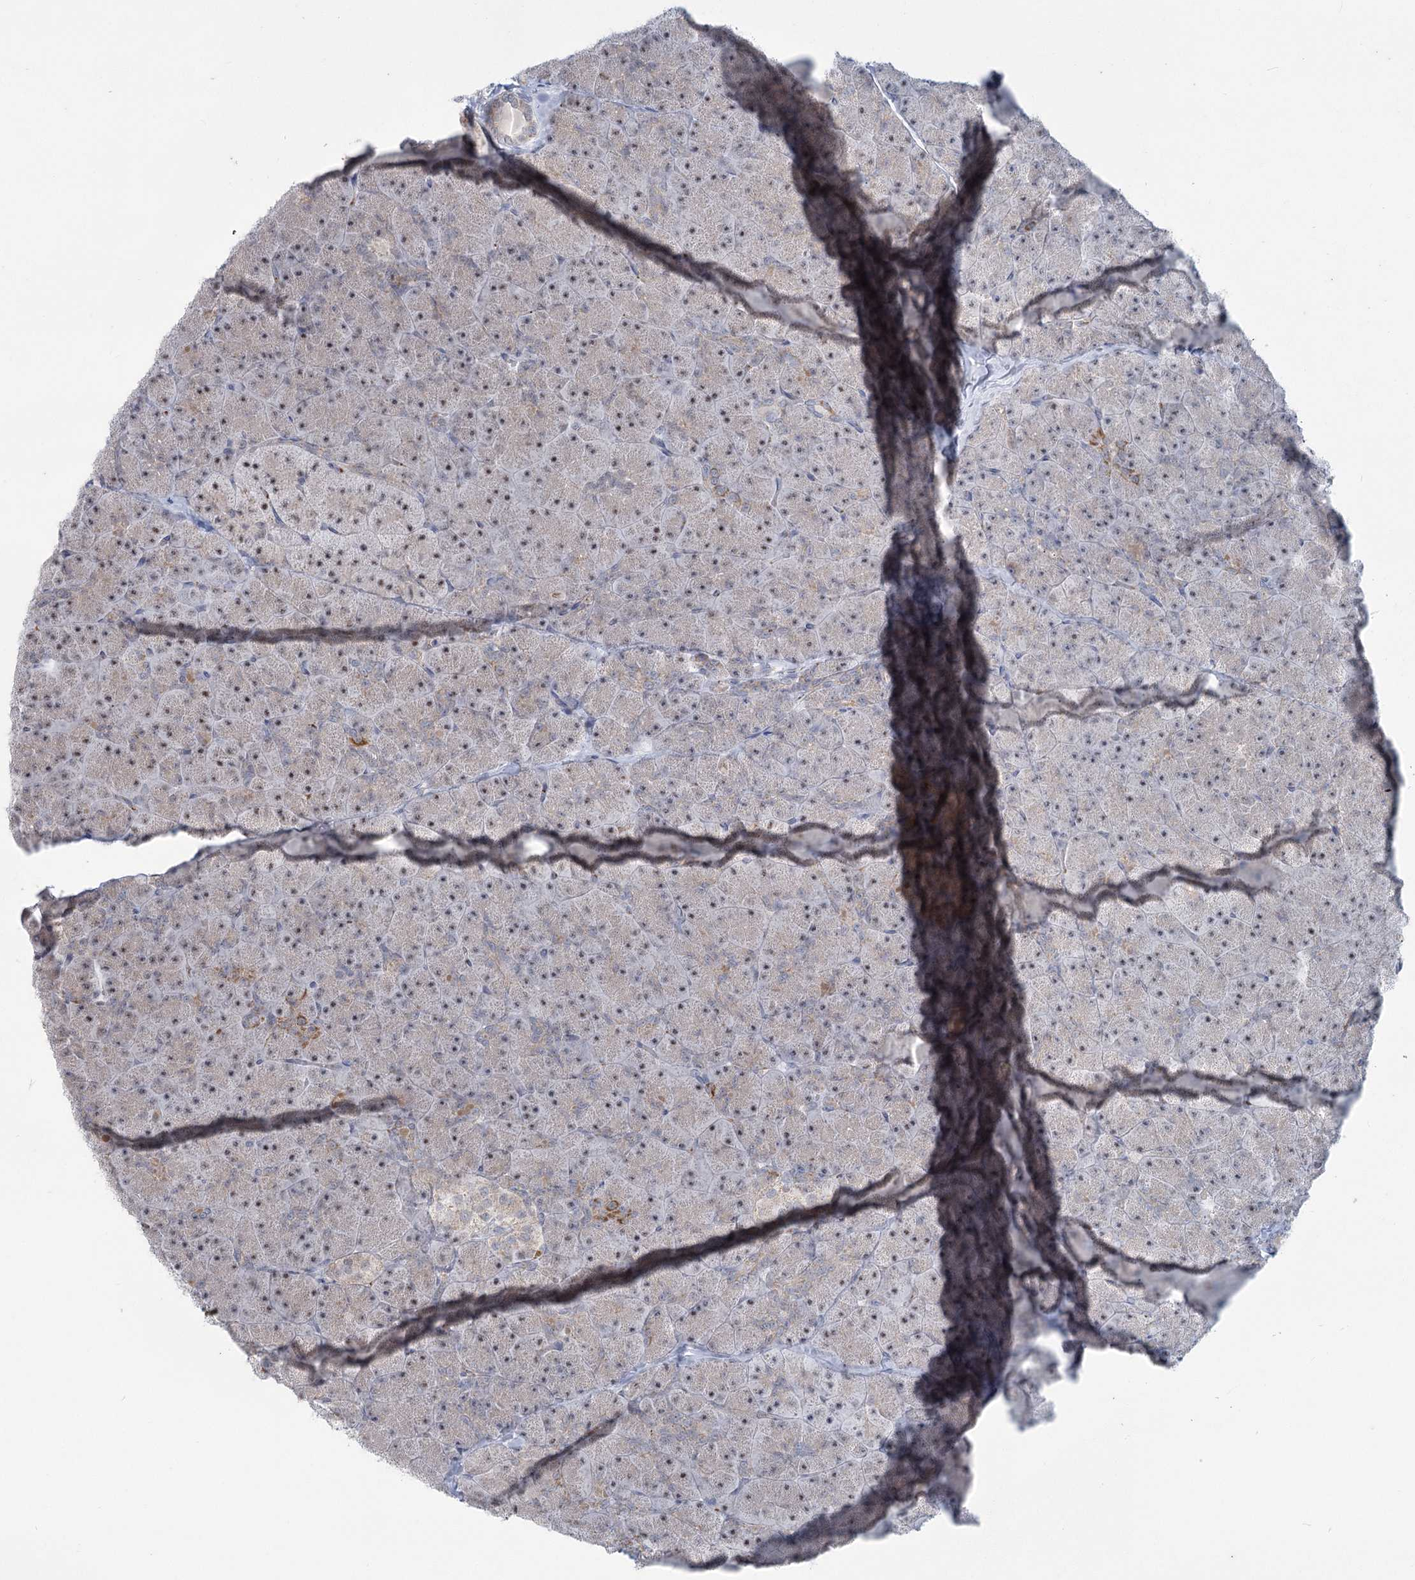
{"staining": {"intensity": "moderate", "quantity": "25%-75%", "location": "cytoplasmic/membranous,nuclear"}, "tissue": "pancreas", "cell_type": "Exocrine glandular cells", "image_type": "normal", "snomed": [{"axis": "morphology", "description": "Normal tissue, NOS"}, {"axis": "topography", "description": "Pancreas"}], "caption": "This photomicrograph demonstrates IHC staining of benign human pancreas, with medium moderate cytoplasmic/membranous,nuclear staining in about 25%-75% of exocrine glandular cells.", "gene": "MTG1", "patient": {"sex": "male", "age": 36}}